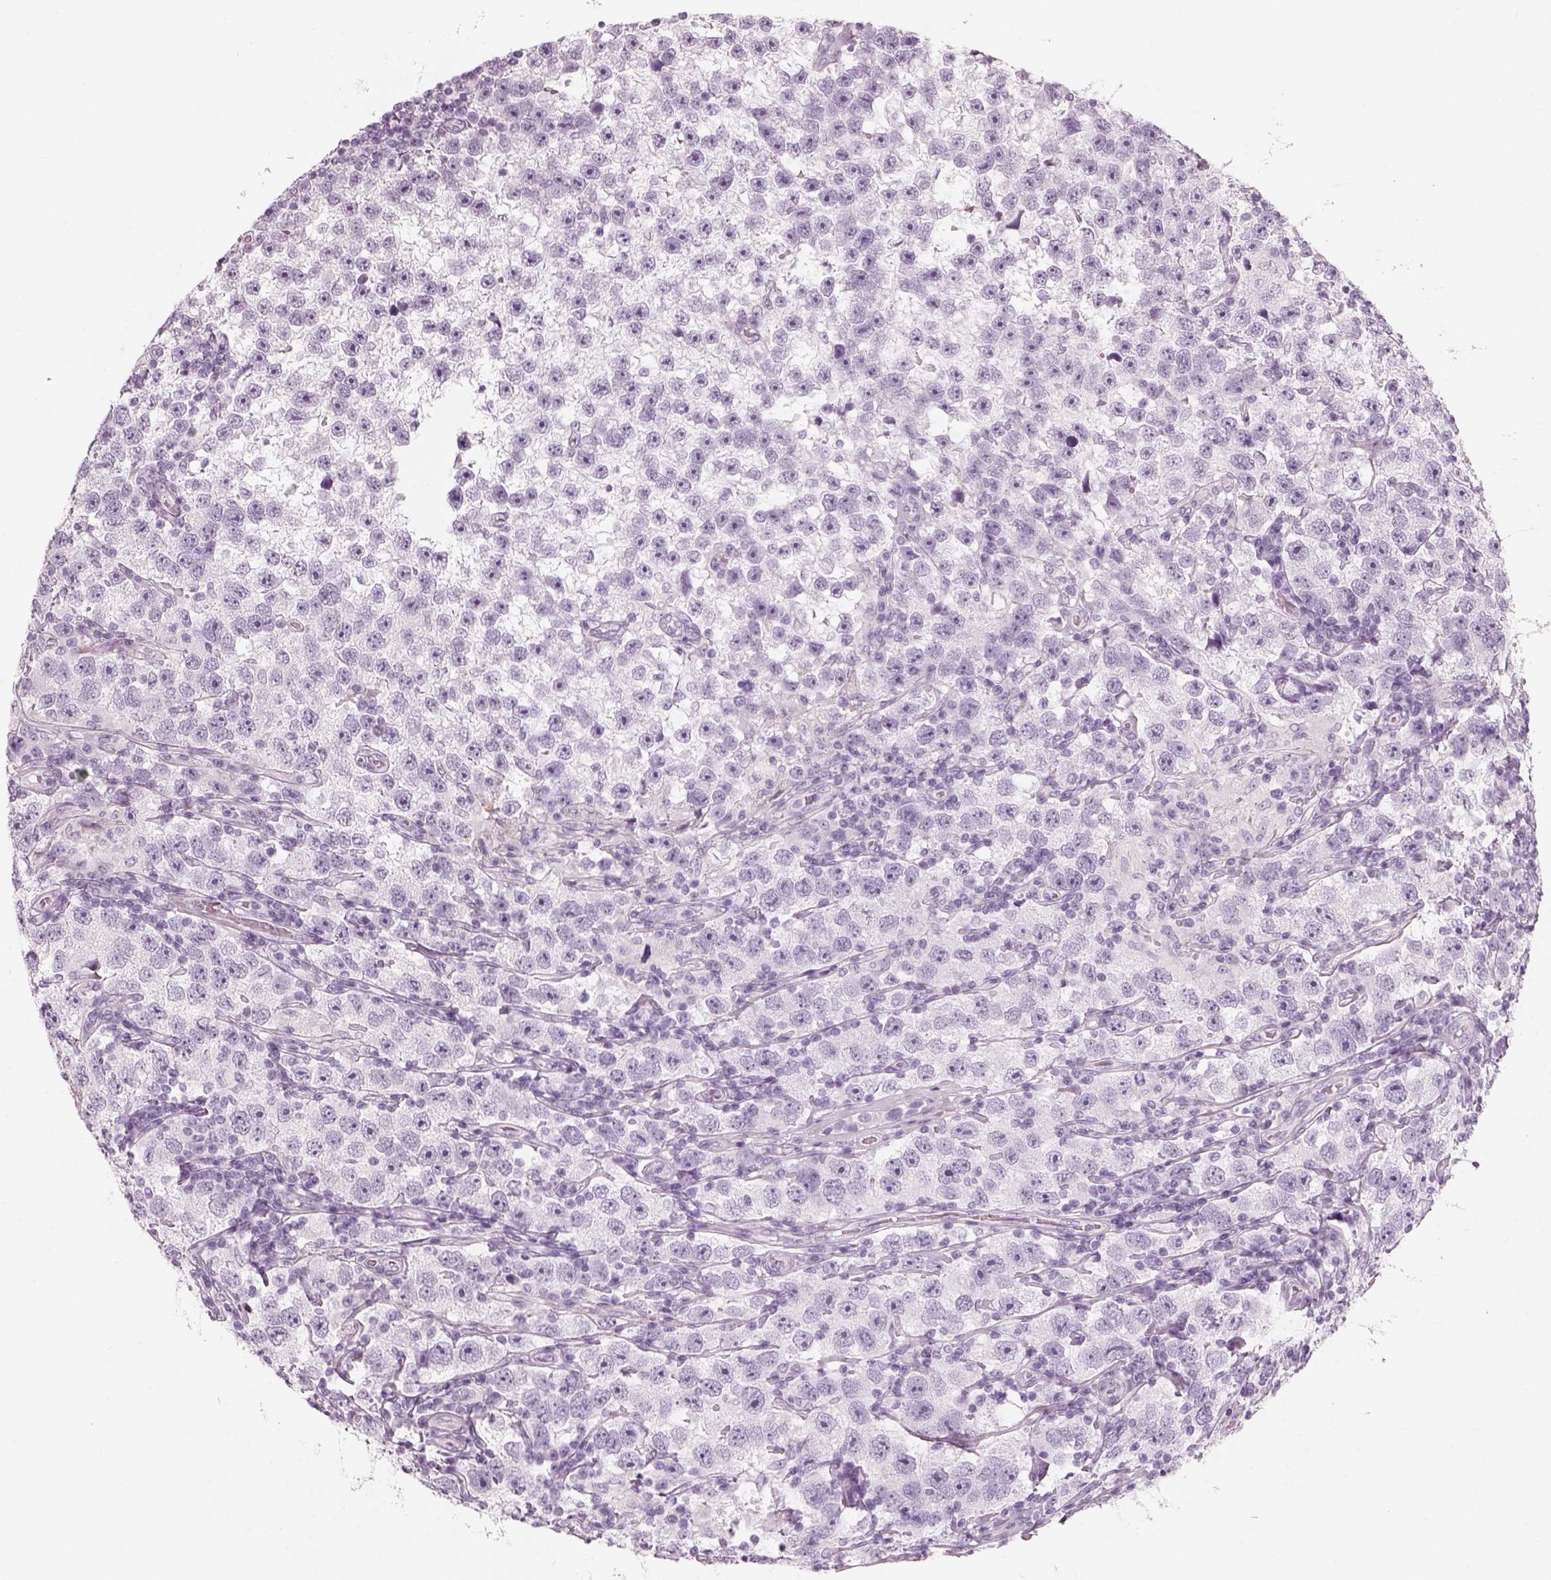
{"staining": {"intensity": "negative", "quantity": "none", "location": "none"}, "tissue": "testis cancer", "cell_type": "Tumor cells", "image_type": "cancer", "snomed": [{"axis": "morphology", "description": "Seminoma, NOS"}, {"axis": "topography", "description": "Testis"}], "caption": "Immunohistochemical staining of testis cancer shows no significant staining in tumor cells. (Brightfield microscopy of DAB IHC at high magnification).", "gene": "CRYAA", "patient": {"sex": "male", "age": 26}}